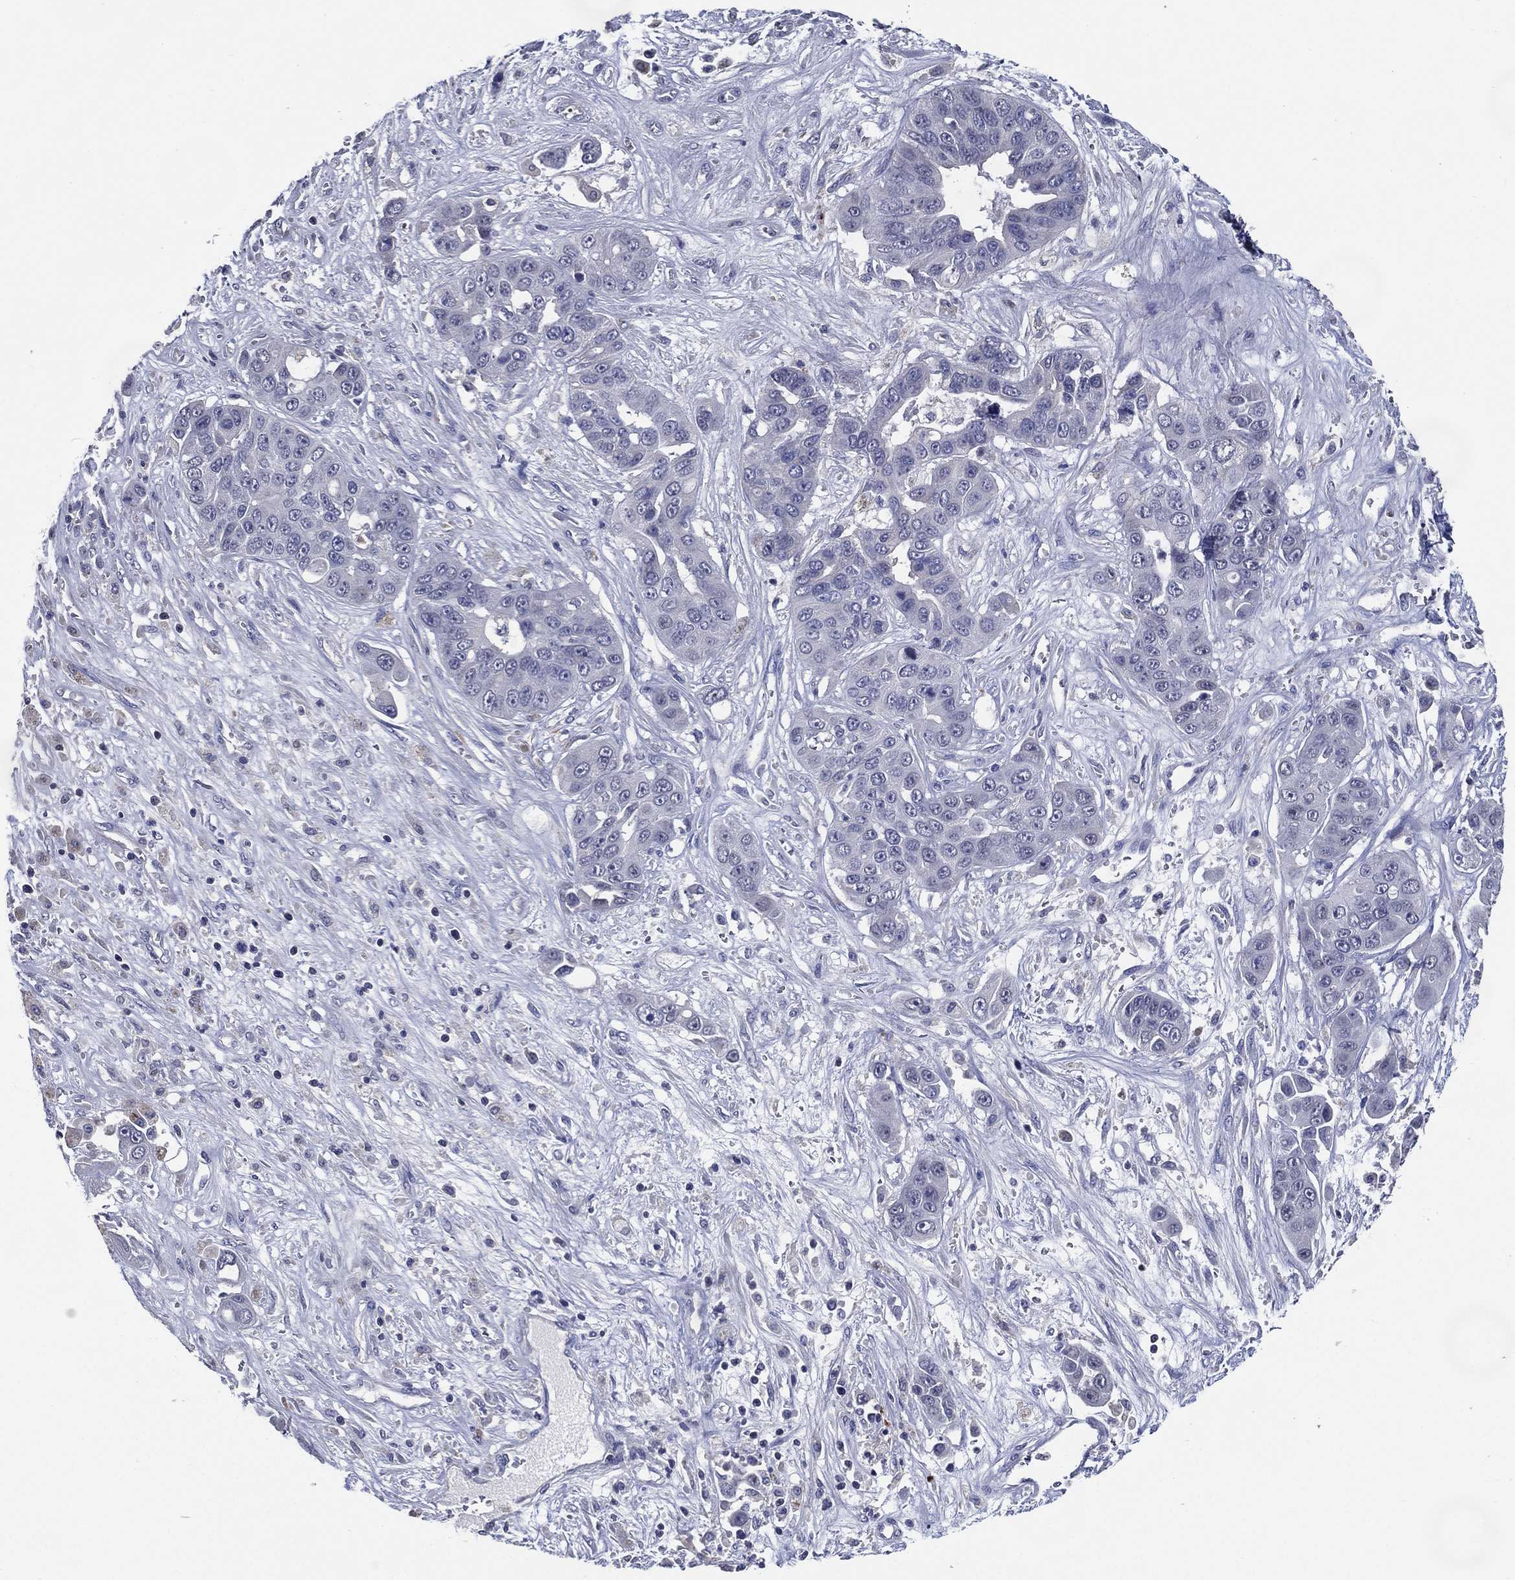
{"staining": {"intensity": "negative", "quantity": "none", "location": "none"}, "tissue": "liver cancer", "cell_type": "Tumor cells", "image_type": "cancer", "snomed": [{"axis": "morphology", "description": "Cholangiocarcinoma"}, {"axis": "topography", "description": "Liver"}], "caption": "Tumor cells are negative for protein expression in human liver cholangiocarcinoma.", "gene": "TFAP2A", "patient": {"sex": "female", "age": 52}}